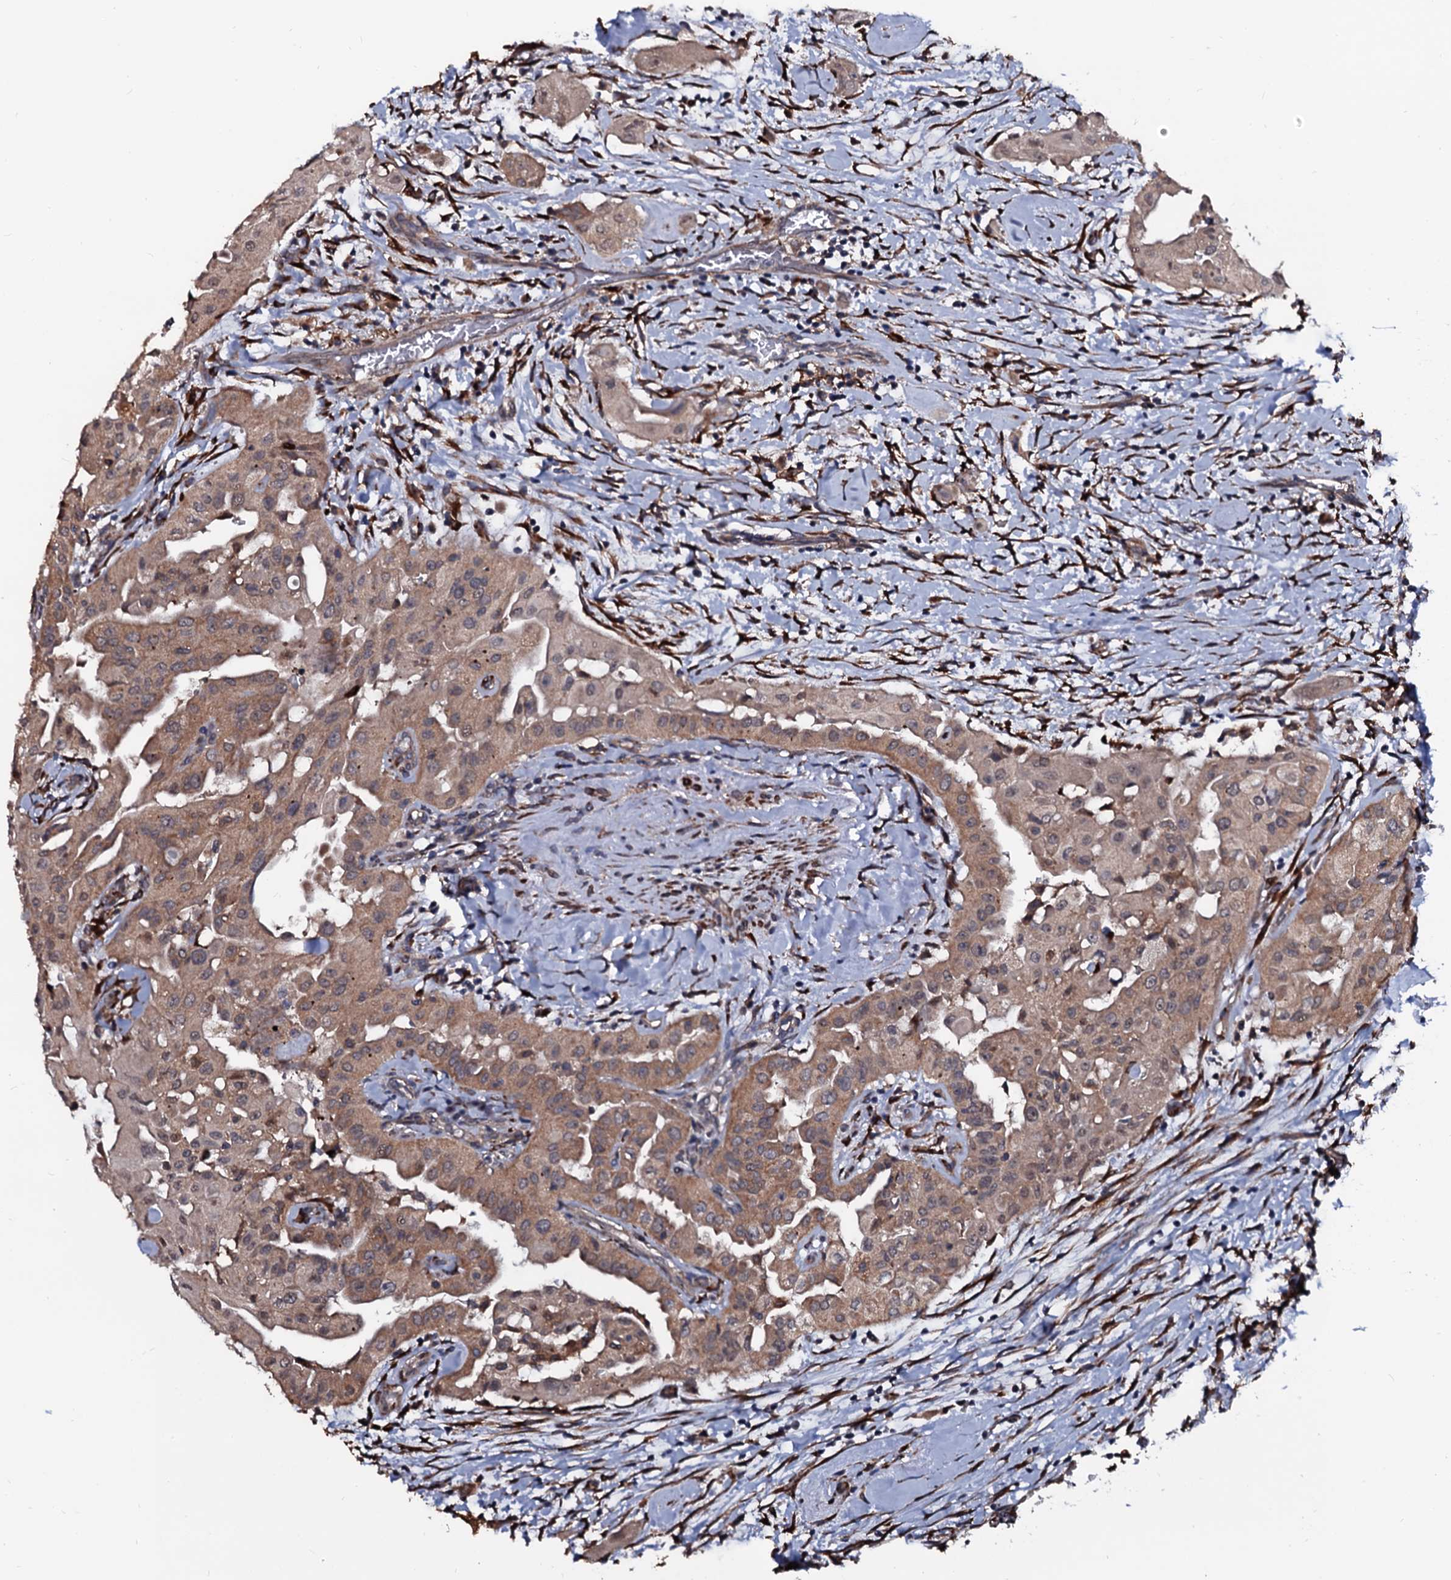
{"staining": {"intensity": "moderate", "quantity": ">75%", "location": "cytoplasmic/membranous"}, "tissue": "thyroid cancer", "cell_type": "Tumor cells", "image_type": "cancer", "snomed": [{"axis": "morphology", "description": "Papillary adenocarcinoma, NOS"}, {"axis": "topography", "description": "Thyroid gland"}], "caption": "Protein expression by immunohistochemistry displays moderate cytoplasmic/membranous staining in about >75% of tumor cells in papillary adenocarcinoma (thyroid).", "gene": "N4BP1", "patient": {"sex": "female", "age": 59}}